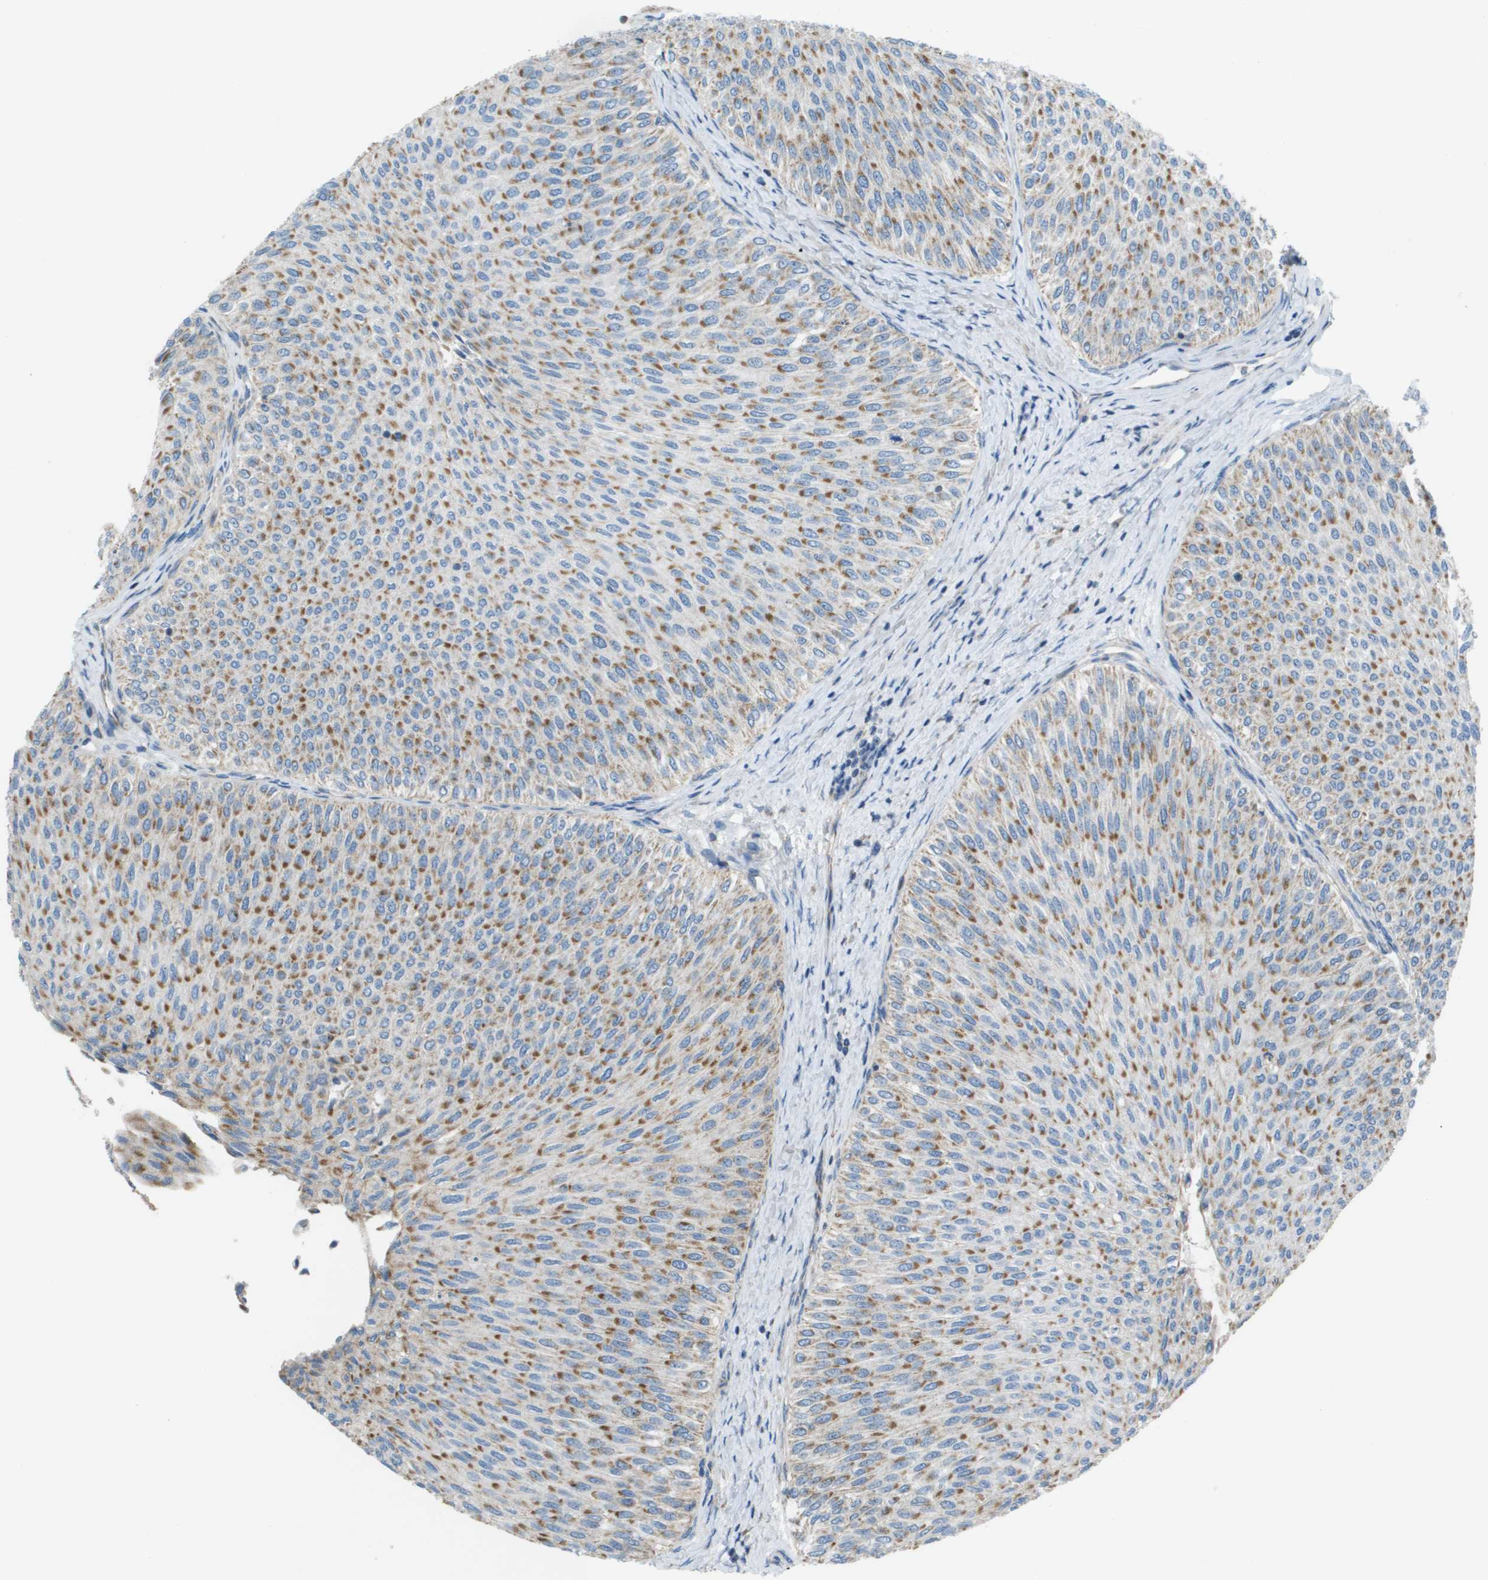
{"staining": {"intensity": "moderate", "quantity": ">75%", "location": "cytoplasmic/membranous"}, "tissue": "urothelial cancer", "cell_type": "Tumor cells", "image_type": "cancer", "snomed": [{"axis": "morphology", "description": "Urothelial carcinoma, Low grade"}, {"axis": "topography", "description": "Urinary bladder"}], "caption": "Approximately >75% of tumor cells in human urothelial carcinoma (low-grade) exhibit moderate cytoplasmic/membranous protein staining as visualized by brown immunohistochemical staining.", "gene": "GALNT6", "patient": {"sex": "male", "age": 78}}